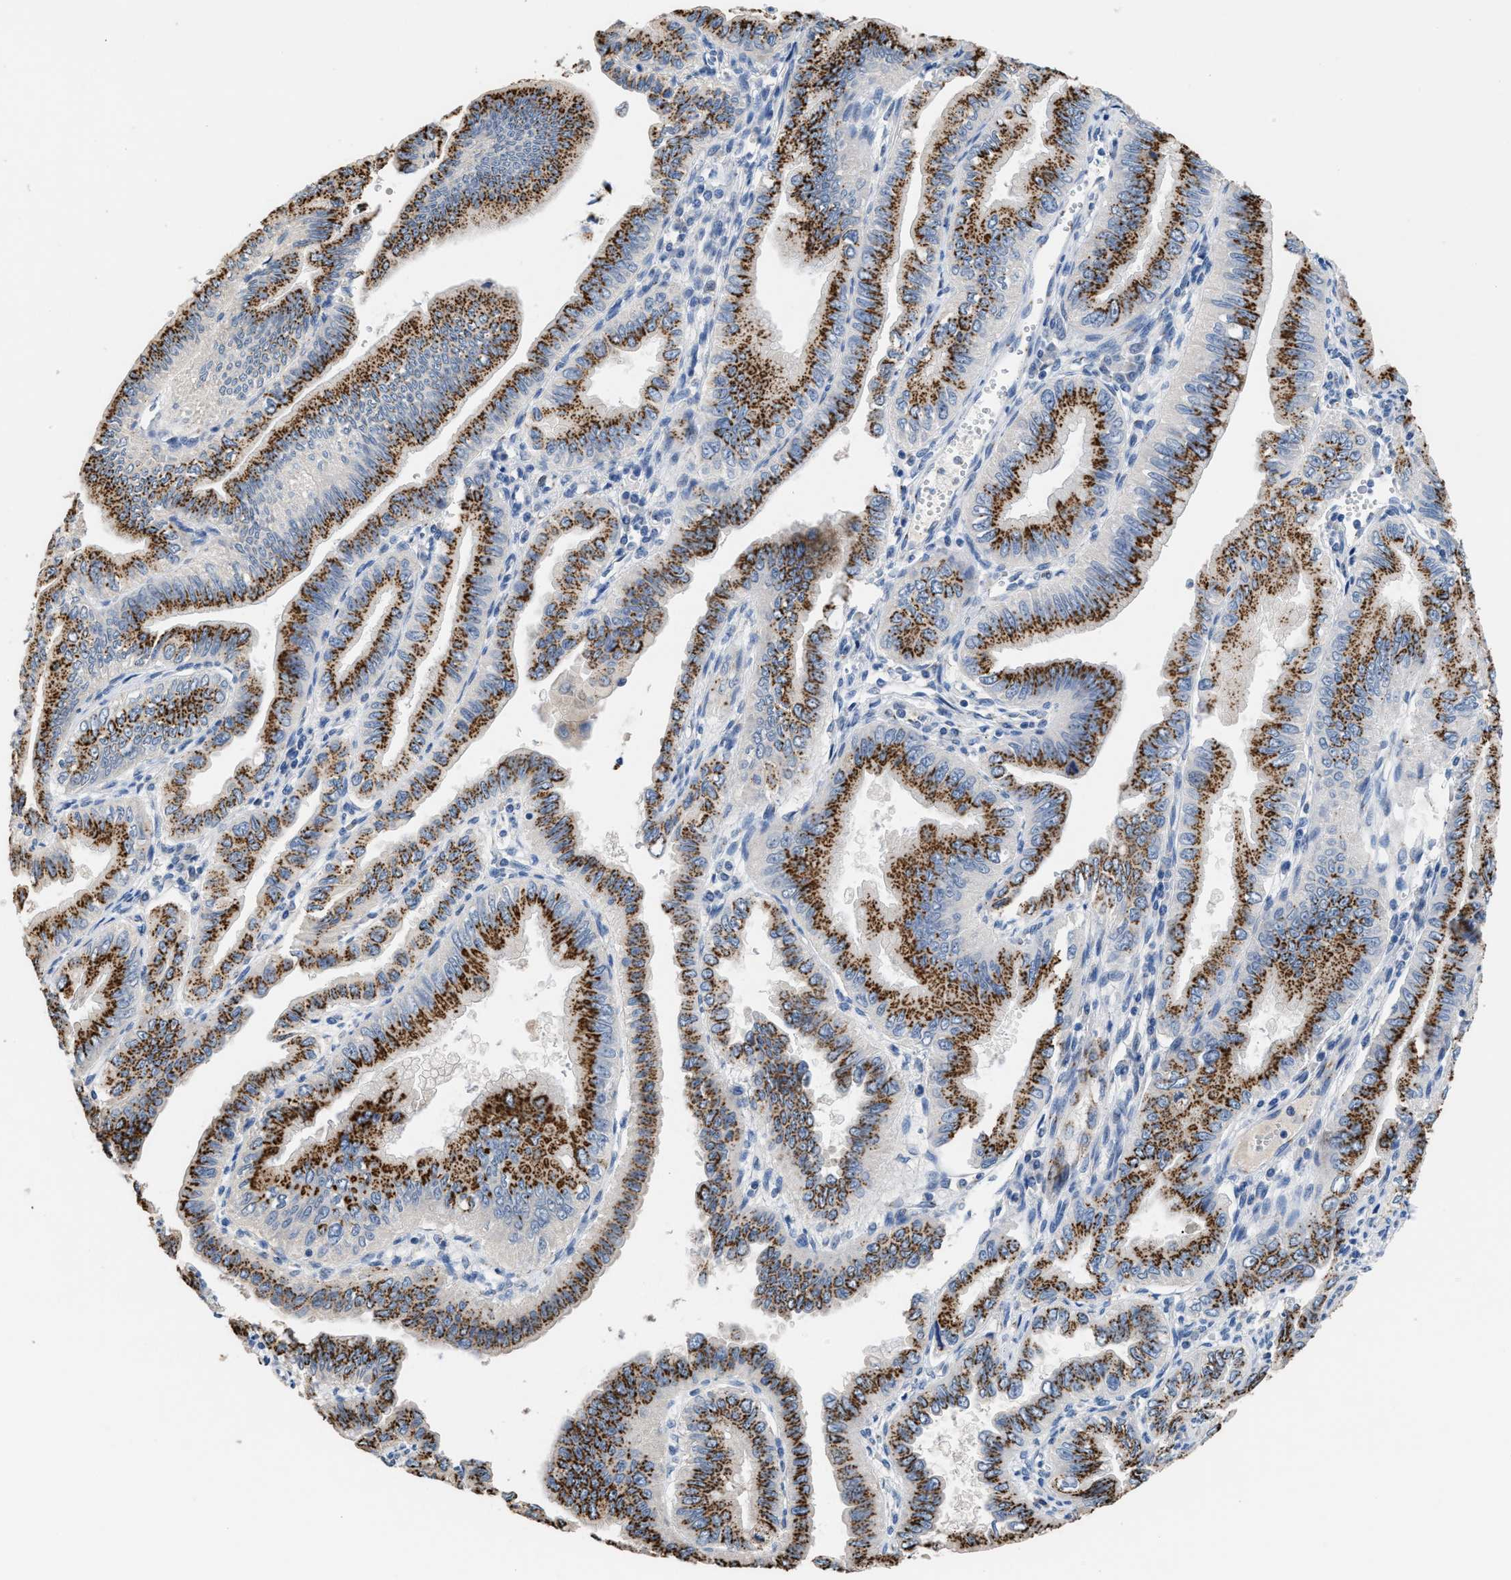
{"staining": {"intensity": "strong", "quantity": ">75%", "location": "cytoplasmic/membranous"}, "tissue": "pancreatic cancer", "cell_type": "Tumor cells", "image_type": "cancer", "snomed": [{"axis": "morphology", "description": "Normal tissue, NOS"}, {"axis": "topography", "description": "Lymph node"}], "caption": "Immunohistochemical staining of pancreatic cancer reveals strong cytoplasmic/membranous protein expression in about >75% of tumor cells.", "gene": "GOLM1", "patient": {"sex": "male", "age": 50}}